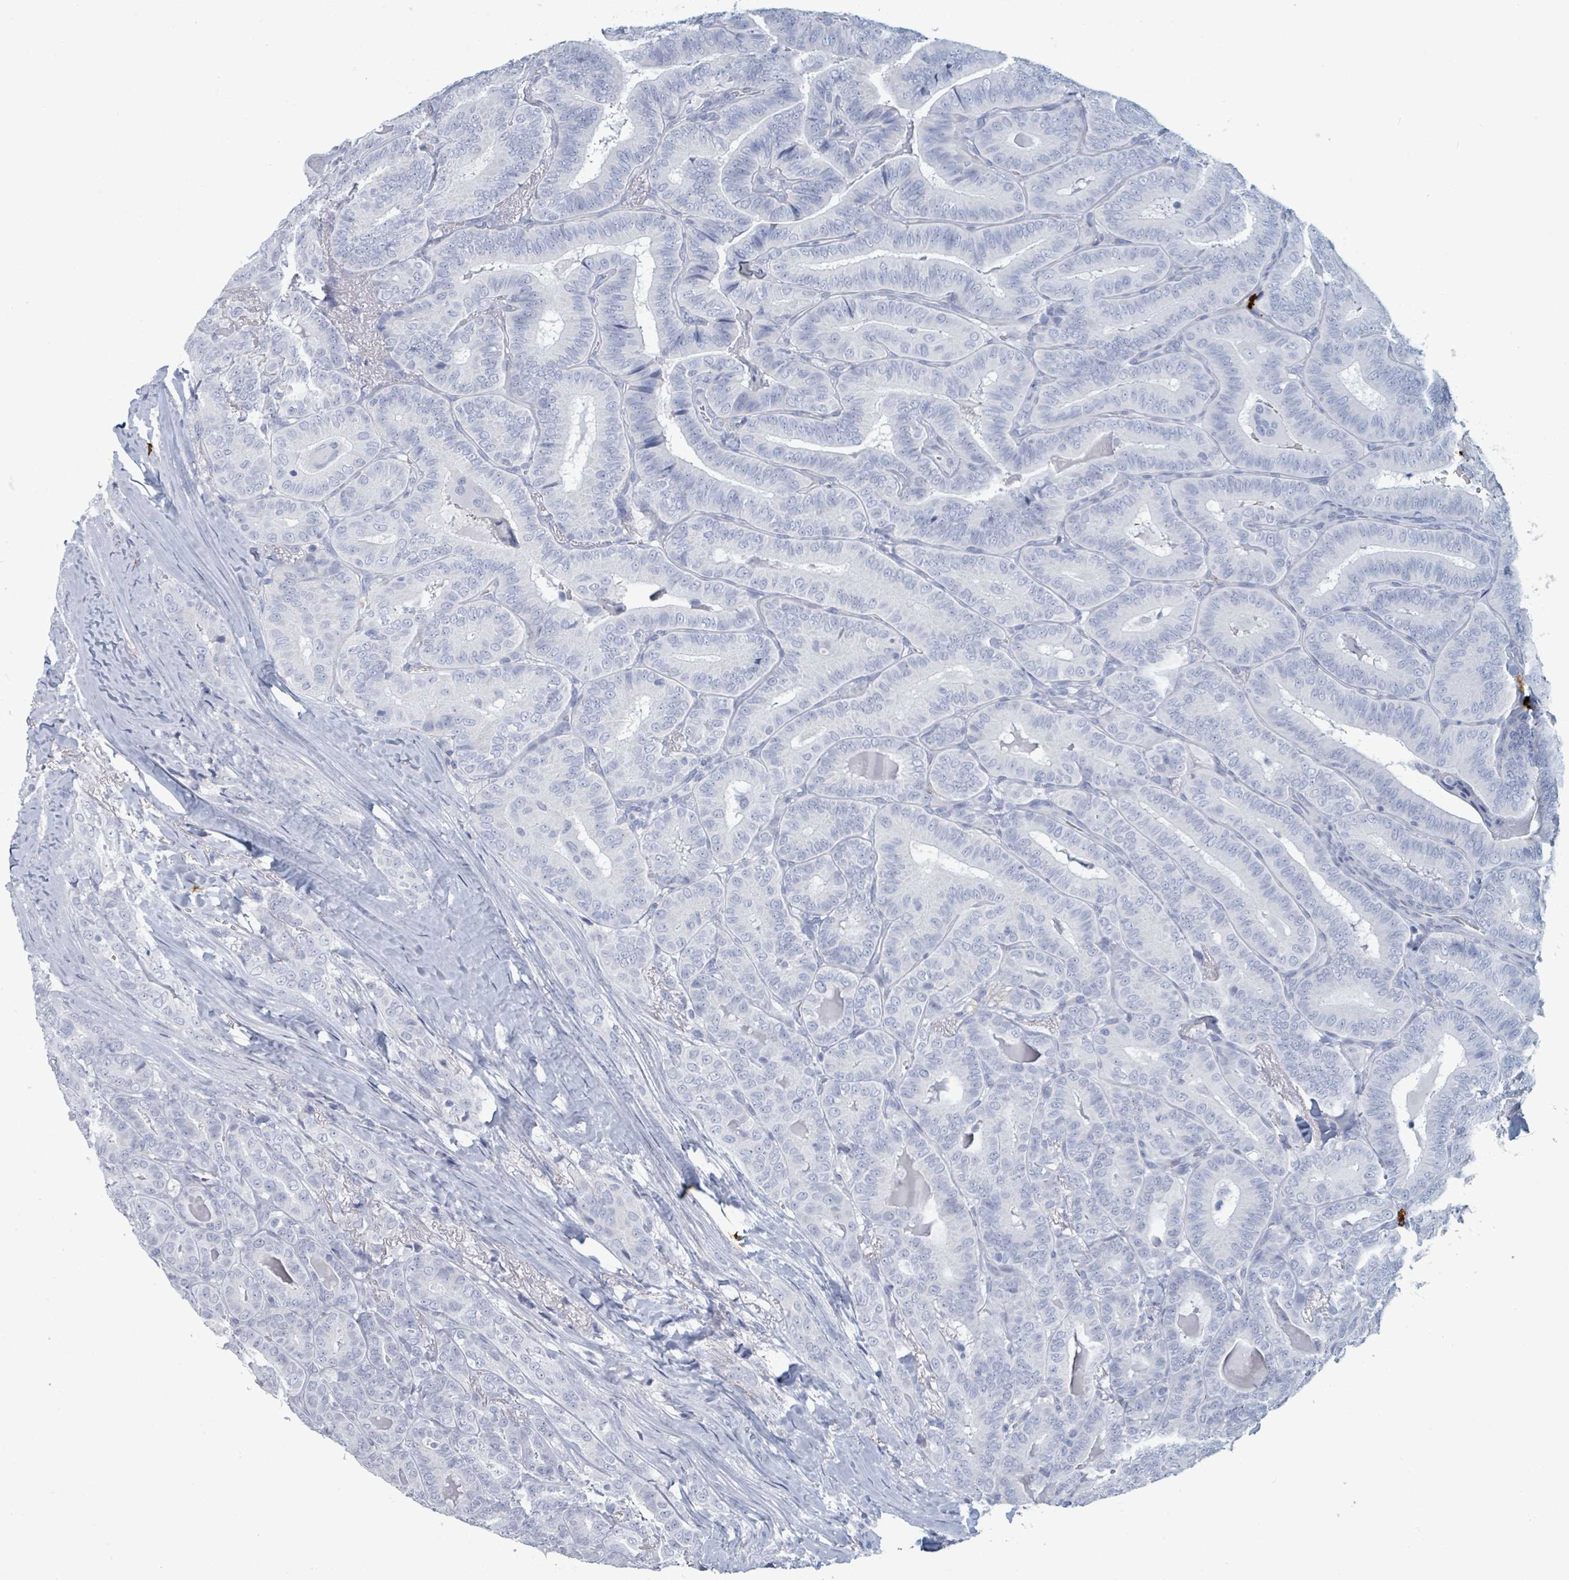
{"staining": {"intensity": "negative", "quantity": "none", "location": "none"}, "tissue": "thyroid cancer", "cell_type": "Tumor cells", "image_type": "cancer", "snomed": [{"axis": "morphology", "description": "Papillary adenocarcinoma, NOS"}, {"axis": "topography", "description": "Thyroid gland"}], "caption": "Immunohistochemistry micrograph of neoplastic tissue: papillary adenocarcinoma (thyroid) stained with DAB (3,3'-diaminobenzidine) reveals no significant protein expression in tumor cells.", "gene": "VPS13D", "patient": {"sex": "male", "age": 61}}